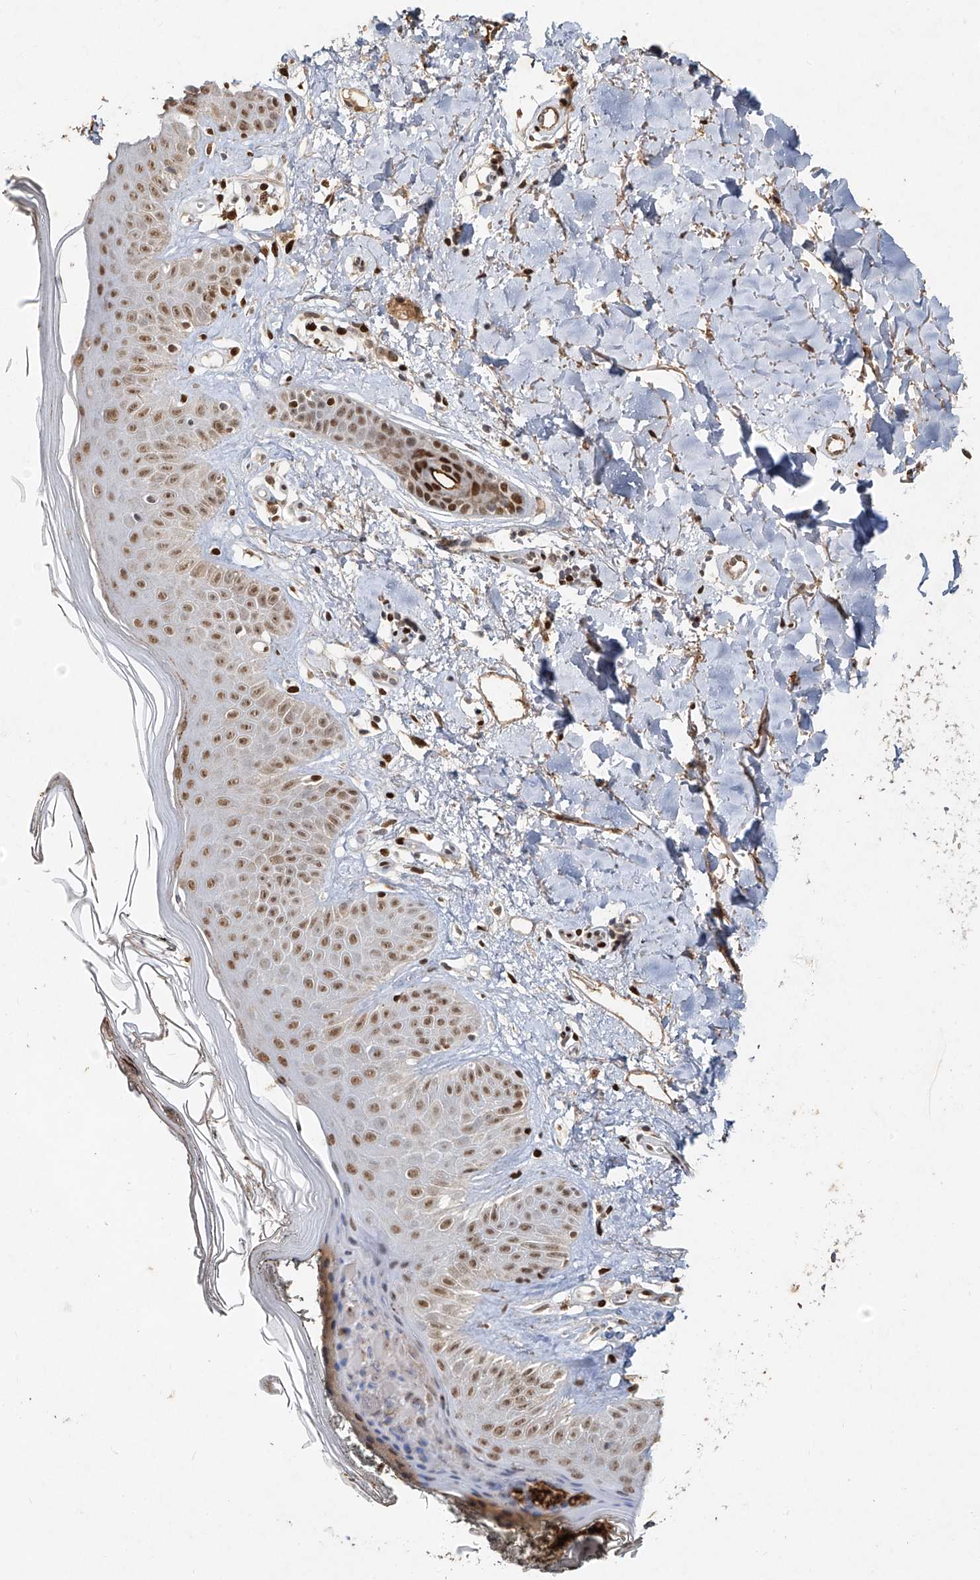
{"staining": {"intensity": "strong", "quantity": ">75%", "location": "nuclear"}, "tissue": "skin", "cell_type": "Fibroblasts", "image_type": "normal", "snomed": [{"axis": "morphology", "description": "Normal tissue, NOS"}, {"axis": "topography", "description": "Skin"}], "caption": "An immunohistochemistry micrograph of unremarkable tissue is shown. Protein staining in brown labels strong nuclear positivity in skin within fibroblasts. The protein is stained brown, and the nuclei are stained in blue (DAB IHC with brightfield microscopy, high magnification).", "gene": "ATRIP", "patient": {"sex": "female", "age": 64}}